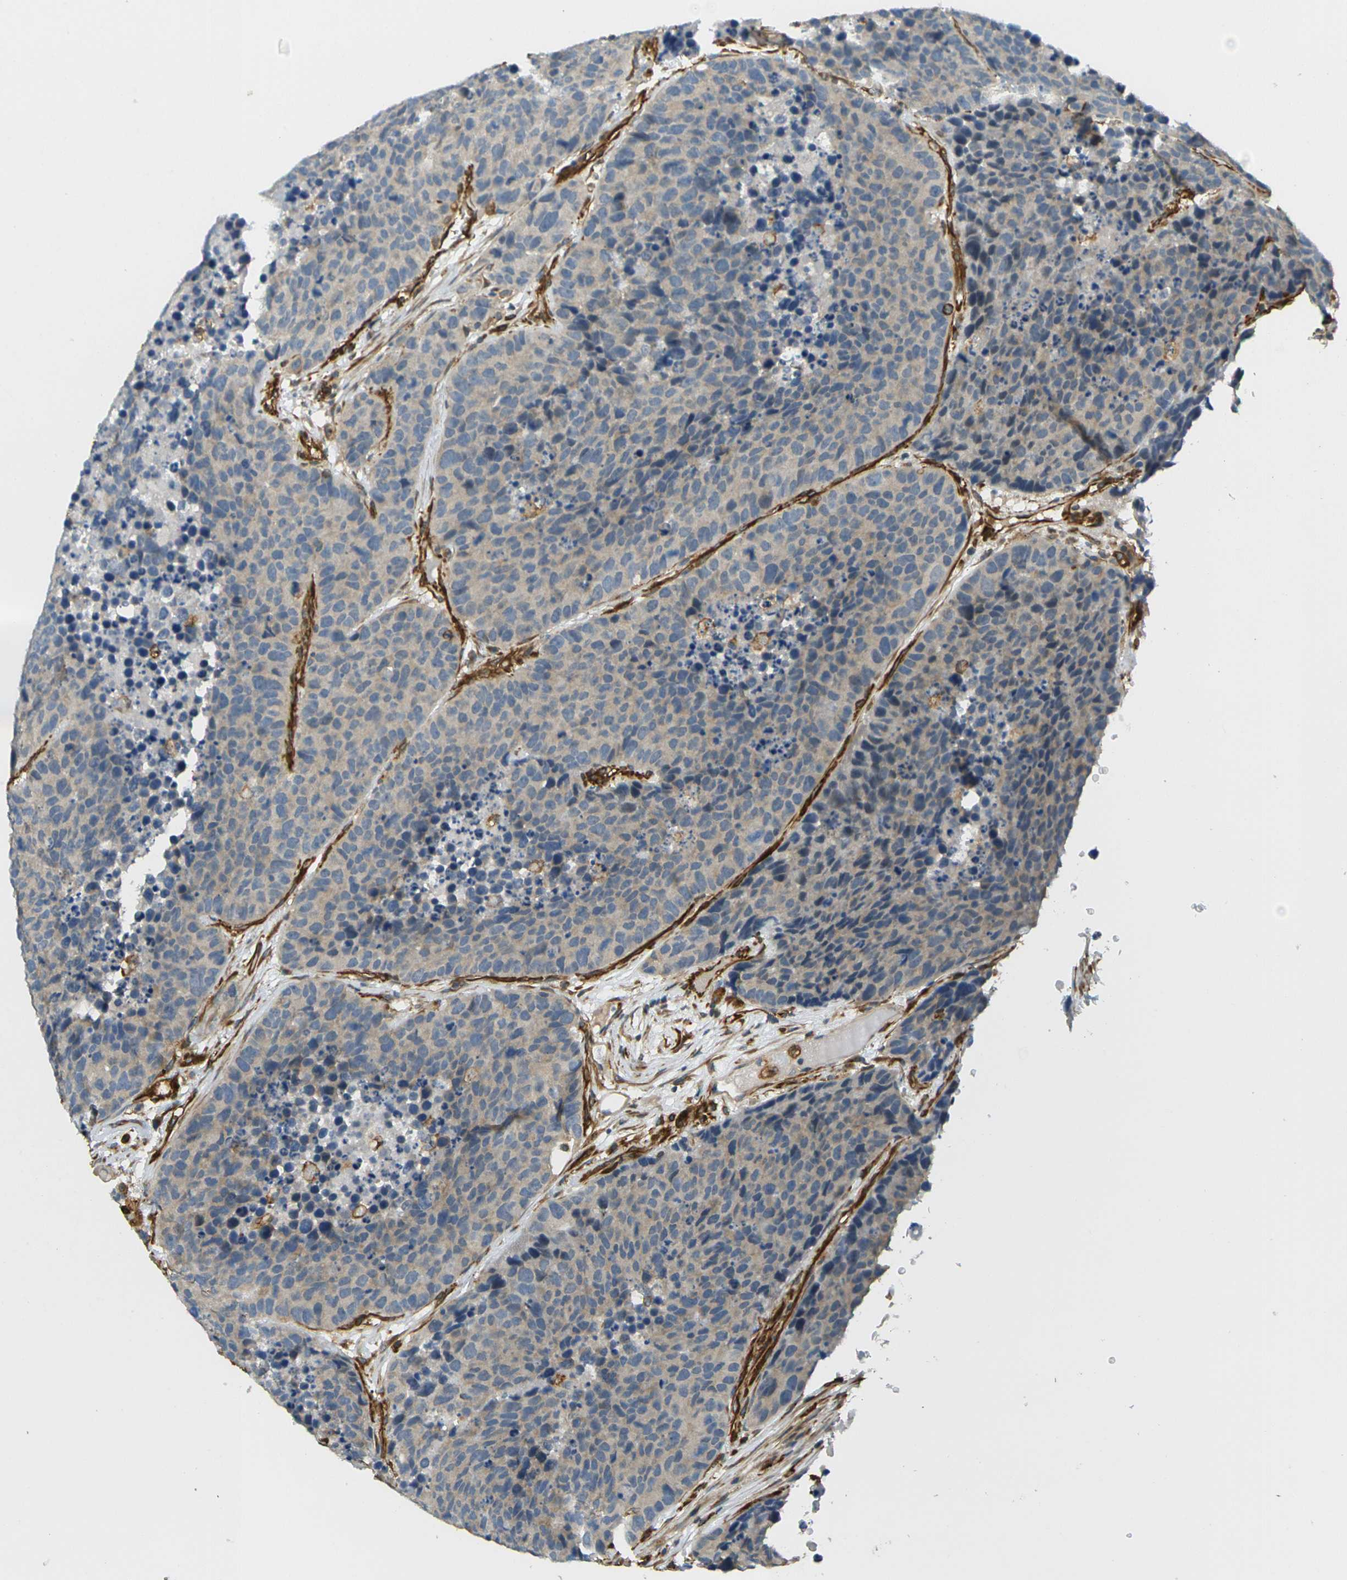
{"staining": {"intensity": "negative", "quantity": "none", "location": "none"}, "tissue": "carcinoid", "cell_type": "Tumor cells", "image_type": "cancer", "snomed": [{"axis": "morphology", "description": "Carcinoid, malignant, NOS"}, {"axis": "topography", "description": "Lung"}], "caption": "Image shows no protein expression in tumor cells of malignant carcinoid tissue. (Immunohistochemistry, brightfield microscopy, high magnification).", "gene": "CYTH3", "patient": {"sex": "male", "age": 60}}